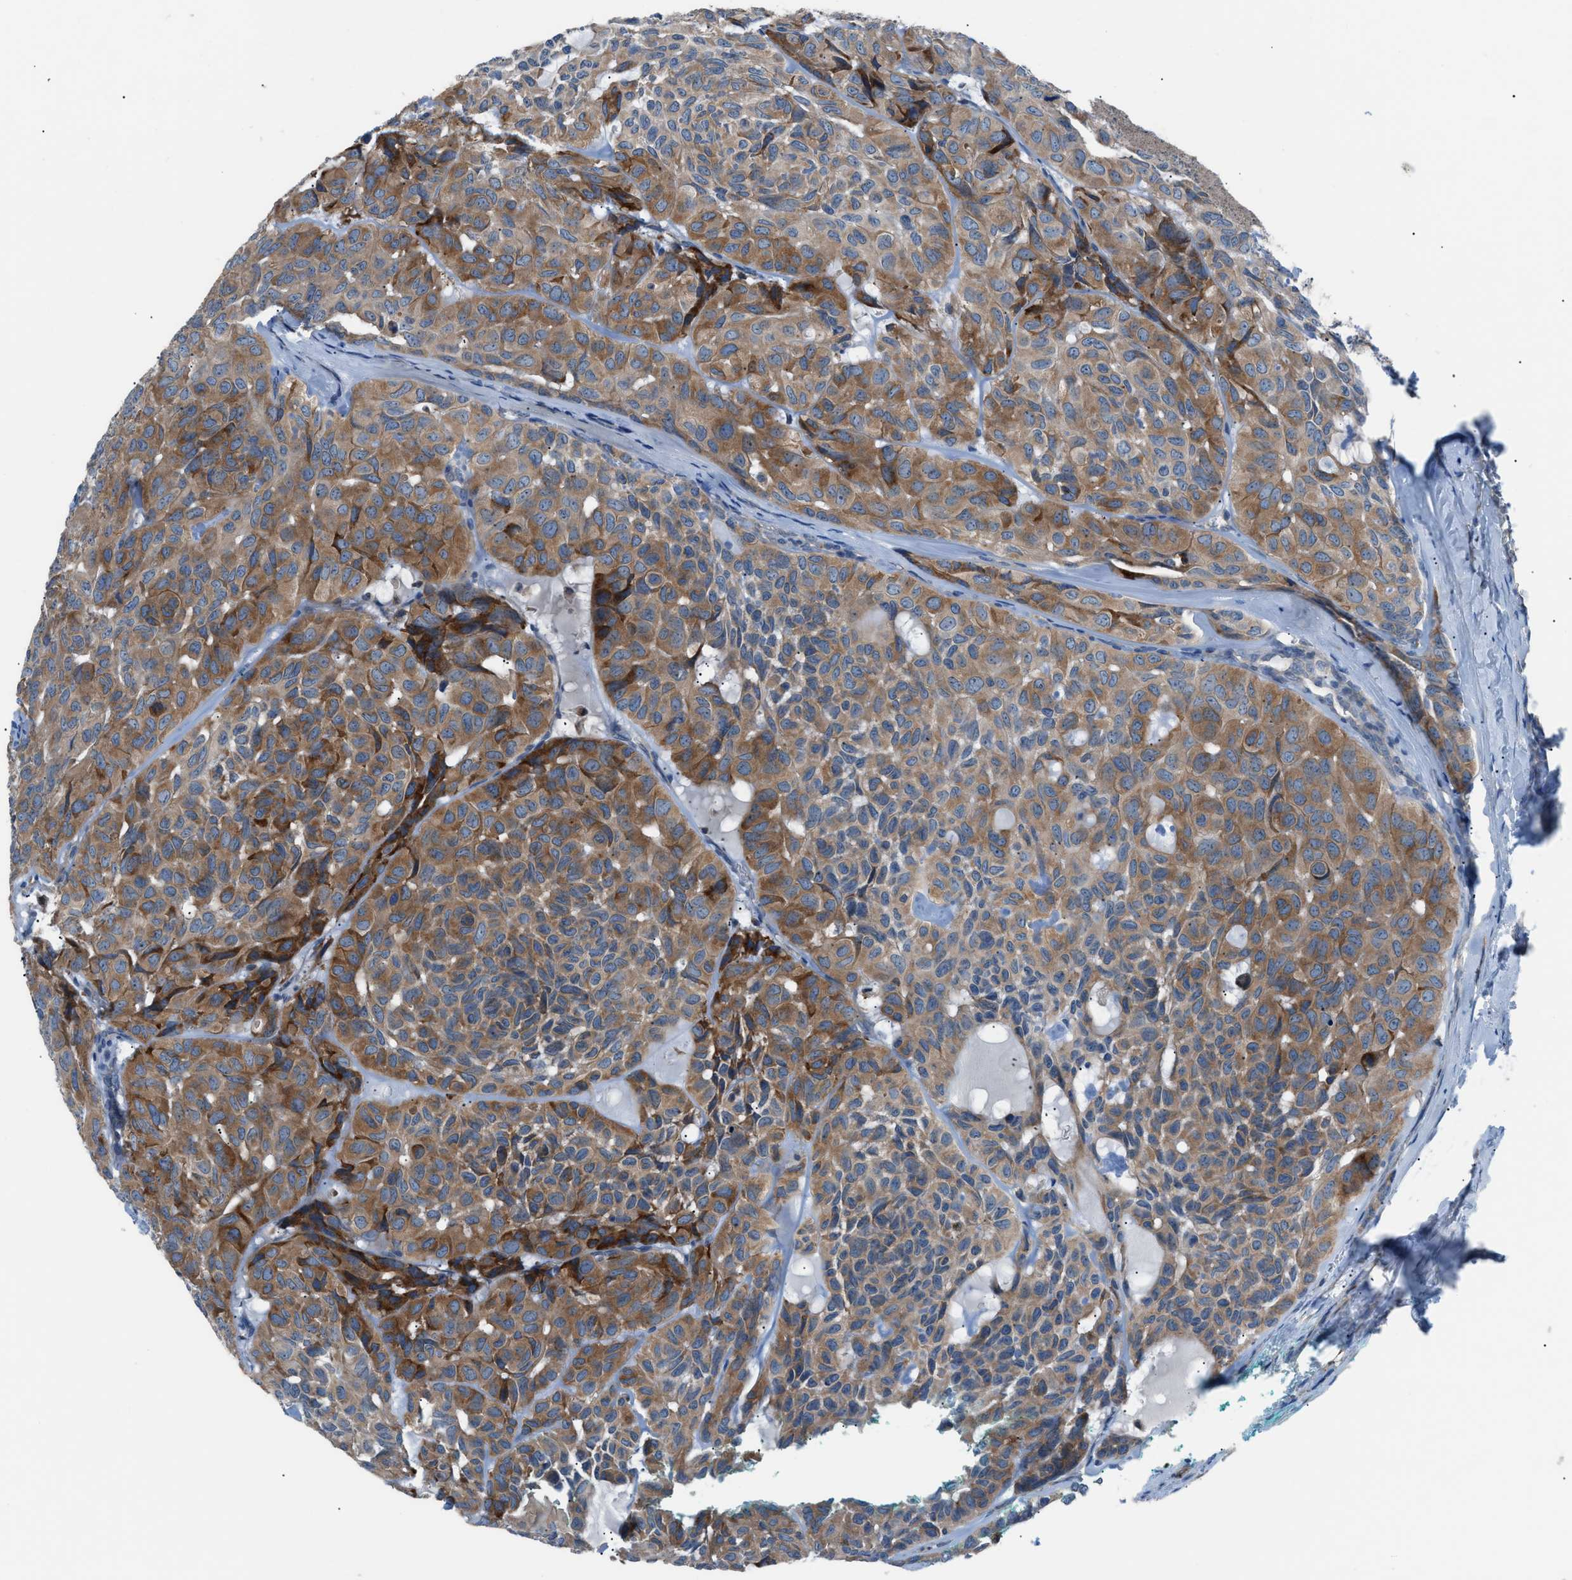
{"staining": {"intensity": "moderate", "quantity": ">75%", "location": "cytoplasmic/membranous"}, "tissue": "head and neck cancer", "cell_type": "Tumor cells", "image_type": "cancer", "snomed": [{"axis": "morphology", "description": "Adenocarcinoma, NOS"}, {"axis": "topography", "description": "Salivary gland, NOS"}, {"axis": "topography", "description": "Head-Neck"}], "caption": "Immunohistochemical staining of head and neck cancer reveals medium levels of moderate cytoplasmic/membranous expression in about >75% of tumor cells.", "gene": "HEG1", "patient": {"sex": "female", "age": 76}}